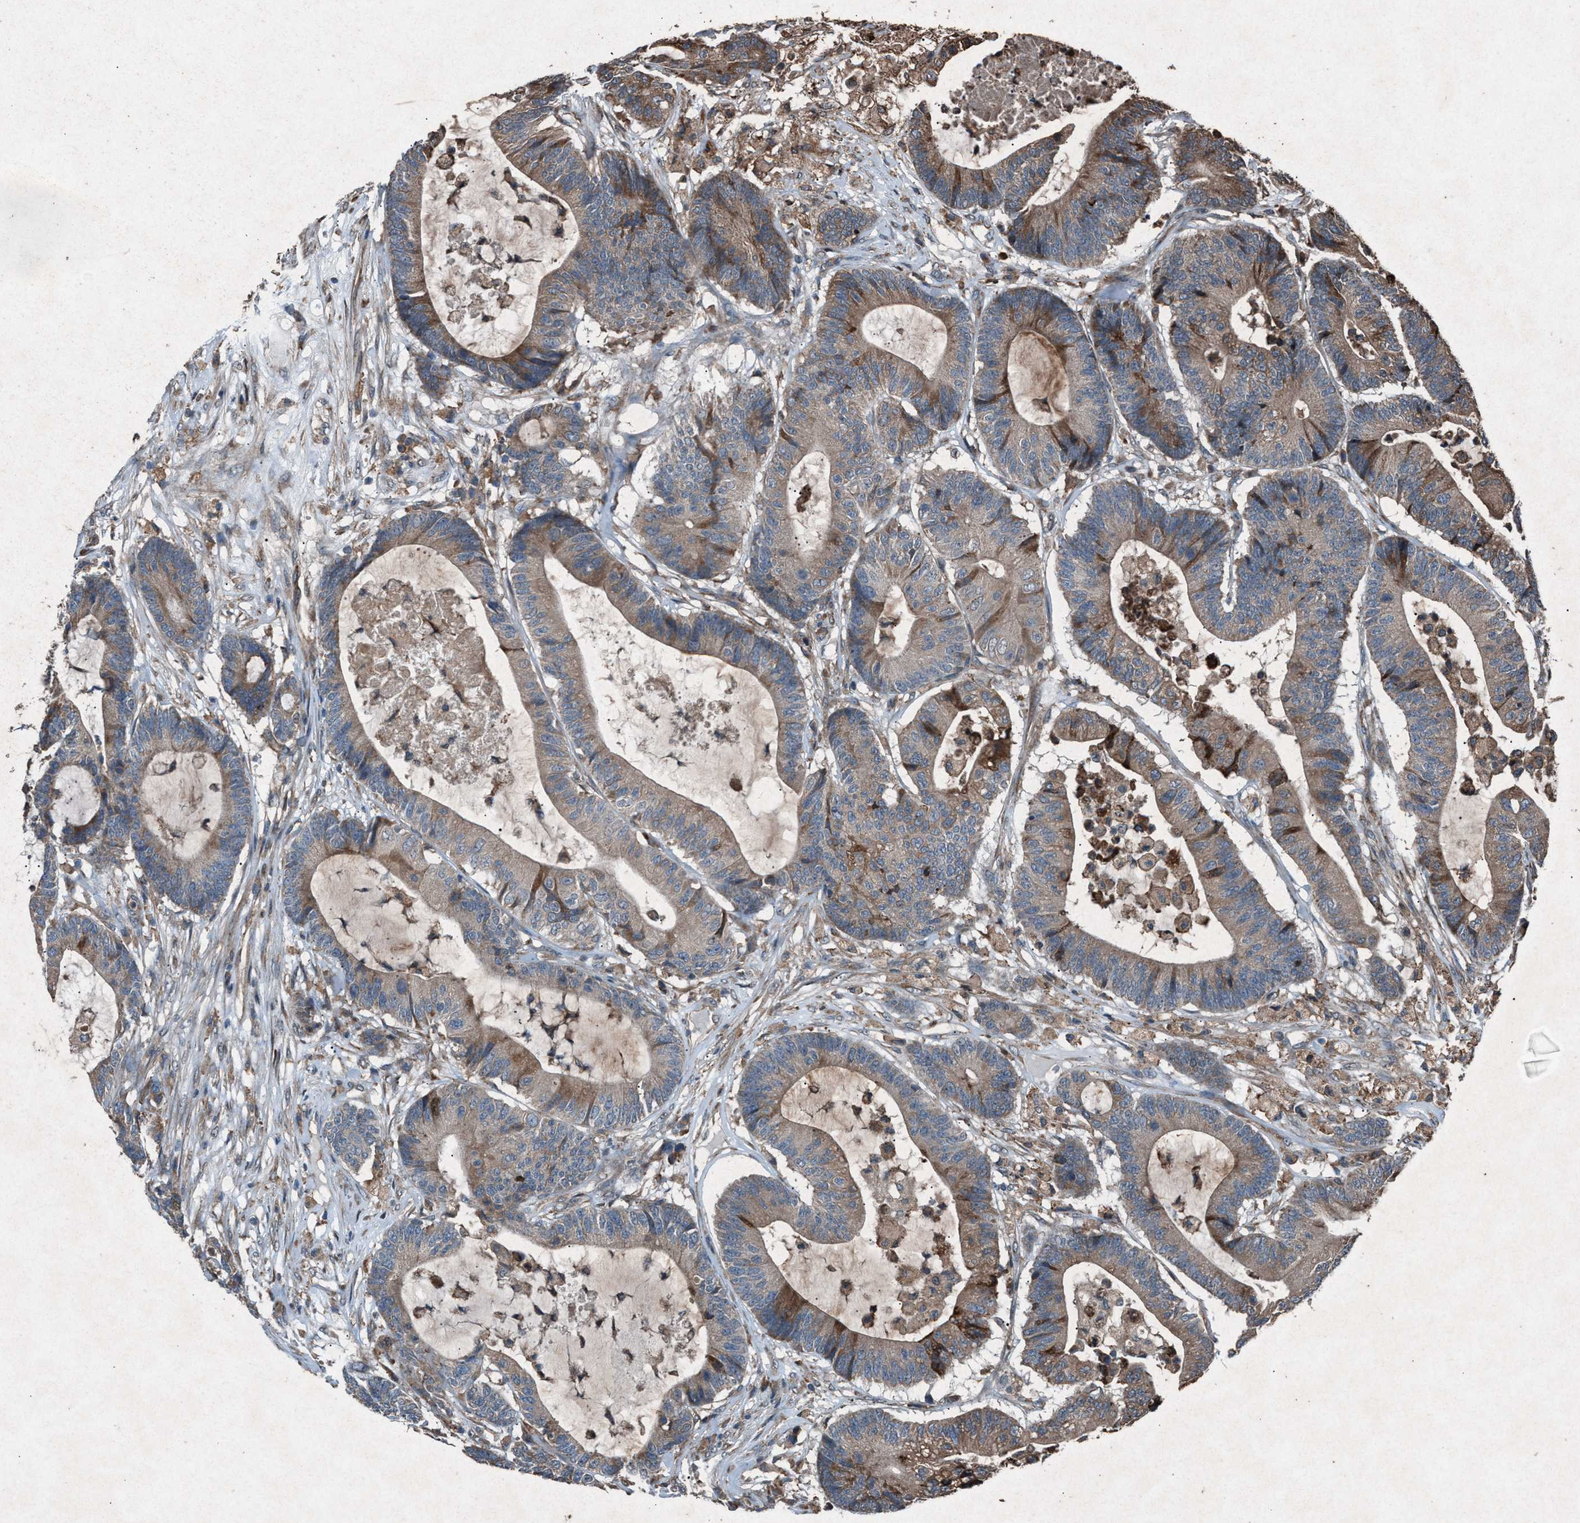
{"staining": {"intensity": "weak", "quantity": ">75%", "location": "cytoplasmic/membranous"}, "tissue": "colorectal cancer", "cell_type": "Tumor cells", "image_type": "cancer", "snomed": [{"axis": "morphology", "description": "Adenocarcinoma, NOS"}, {"axis": "topography", "description": "Colon"}], "caption": "Immunohistochemical staining of human colorectal cancer displays low levels of weak cytoplasmic/membranous protein expression in about >75% of tumor cells.", "gene": "CALR", "patient": {"sex": "female", "age": 84}}